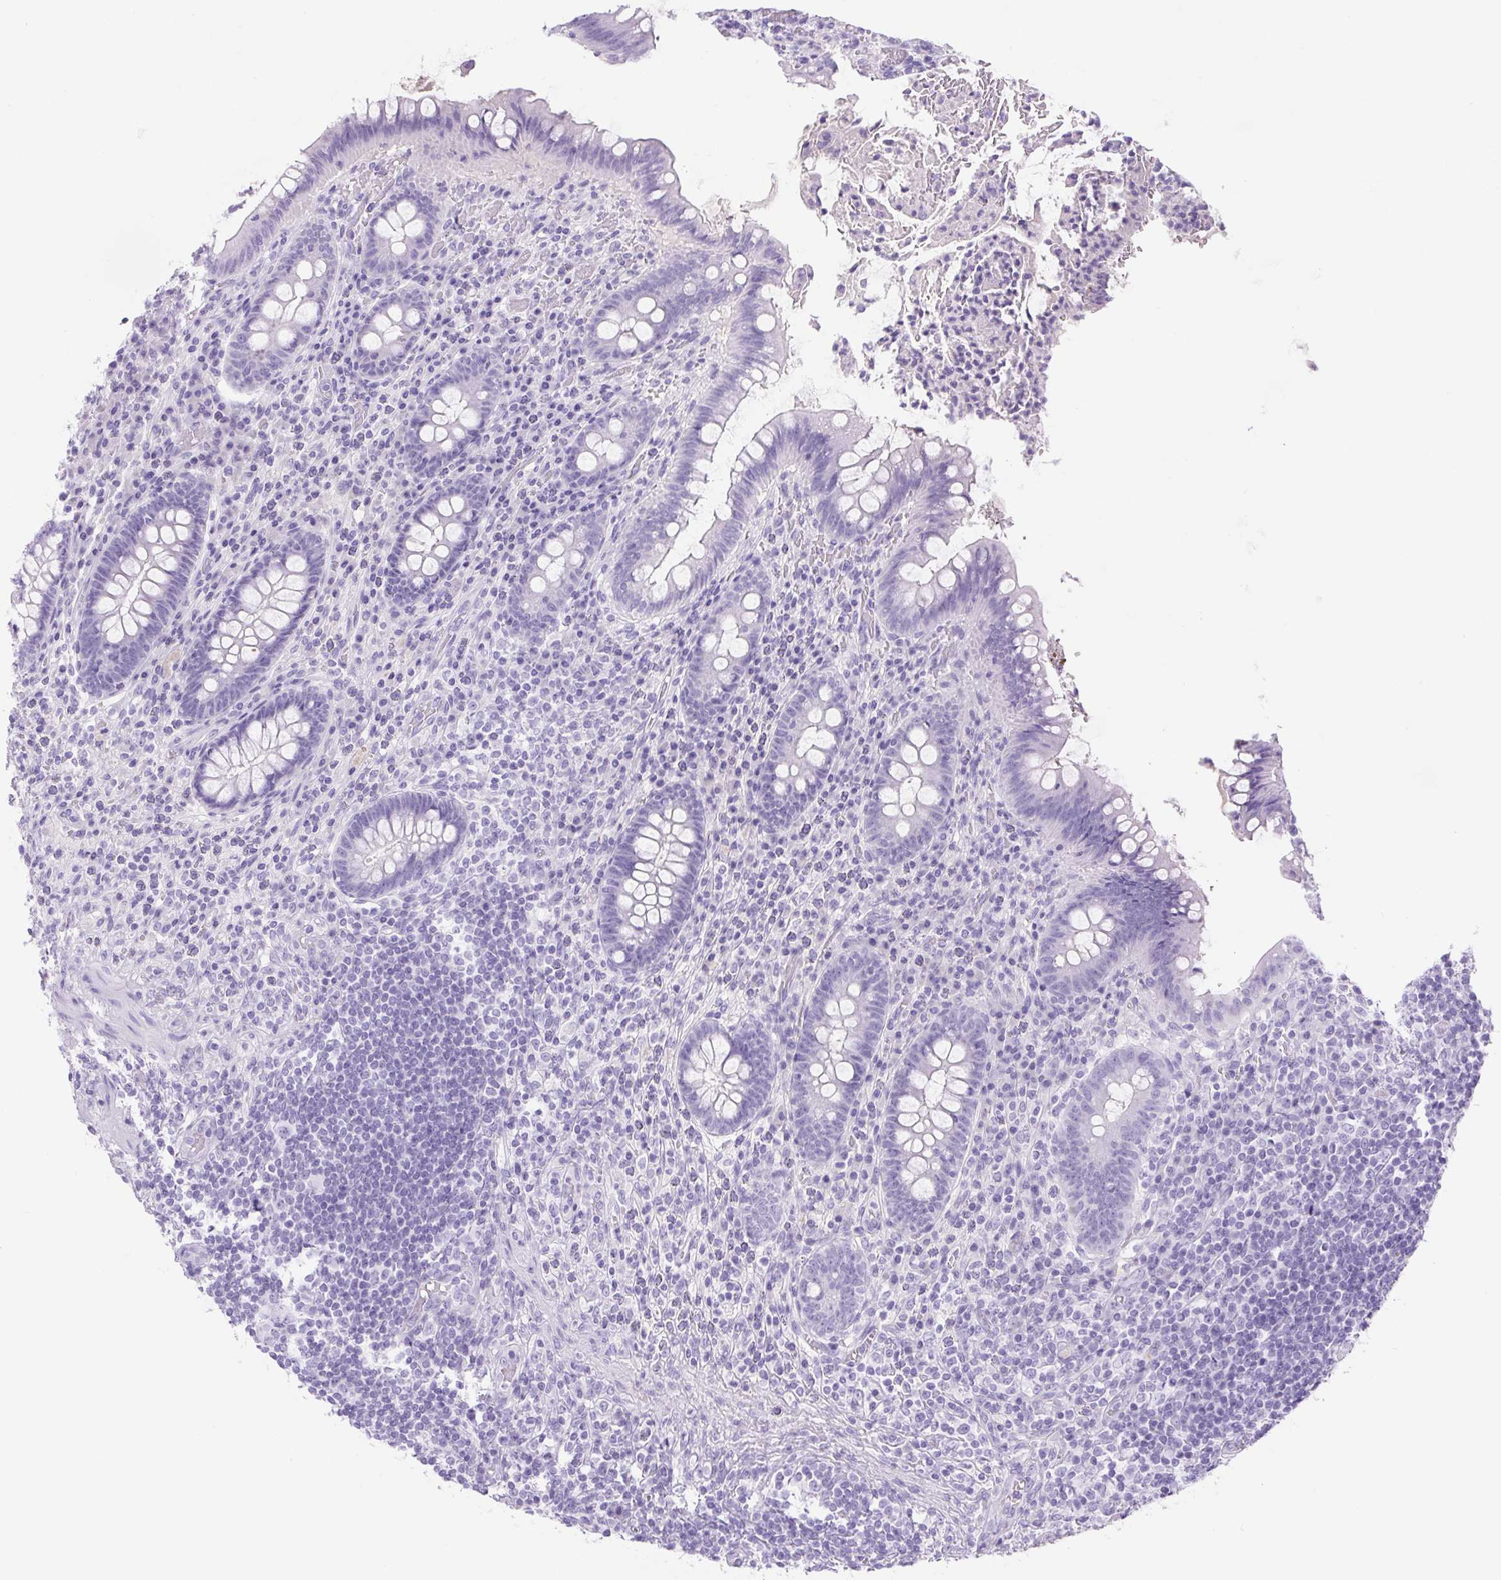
{"staining": {"intensity": "negative", "quantity": "none", "location": "none"}, "tissue": "appendix", "cell_type": "Glandular cells", "image_type": "normal", "snomed": [{"axis": "morphology", "description": "Normal tissue, NOS"}, {"axis": "topography", "description": "Appendix"}], "caption": "Immunohistochemical staining of normal appendix displays no significant positivity in glandular cells. Nuclei are stained in blue.", "gene": "PRRT1", "patient": {"sex": "female", "age": 43}}